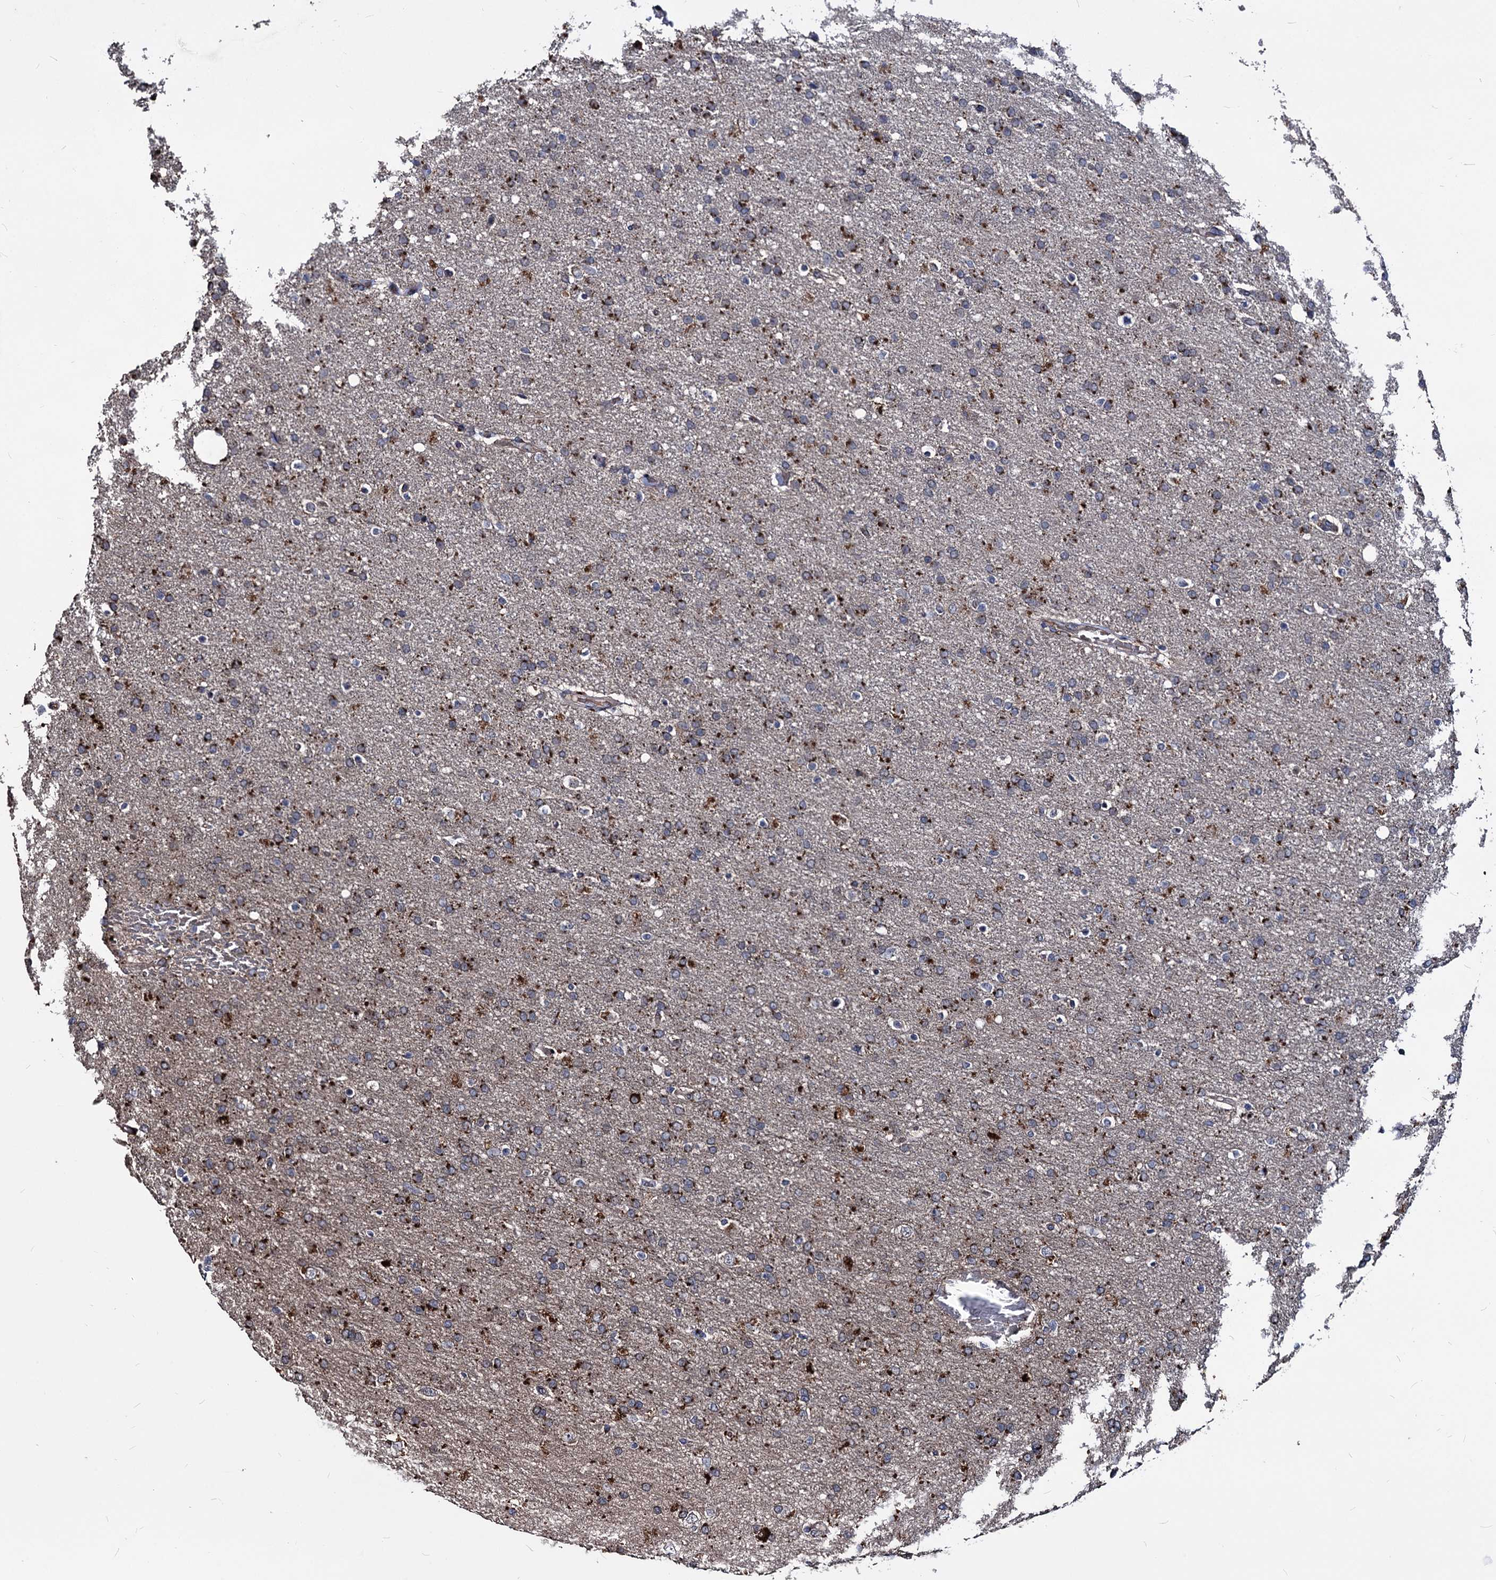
{"staining": {"intensity": "moderate", "quantity": ">75%", "location": "cytoplasmic/membranous"}, "tissue": "glioma", "cell_type": "Tumor cells", "image_type": "cancer", "snomed": [{"axis": "morphology", "description": "Glioma, malignant, High grade"}, {"axis": "topography", "description": "Brain"}], "caption": "Glioma was stained to show a protein in brown. There is medium levels of moderate cytoplasmic/membranous expression in approximately >75% of tumor cells.", "gene": "SMAGP", "patient": {"sex": "male", "age": 72}}